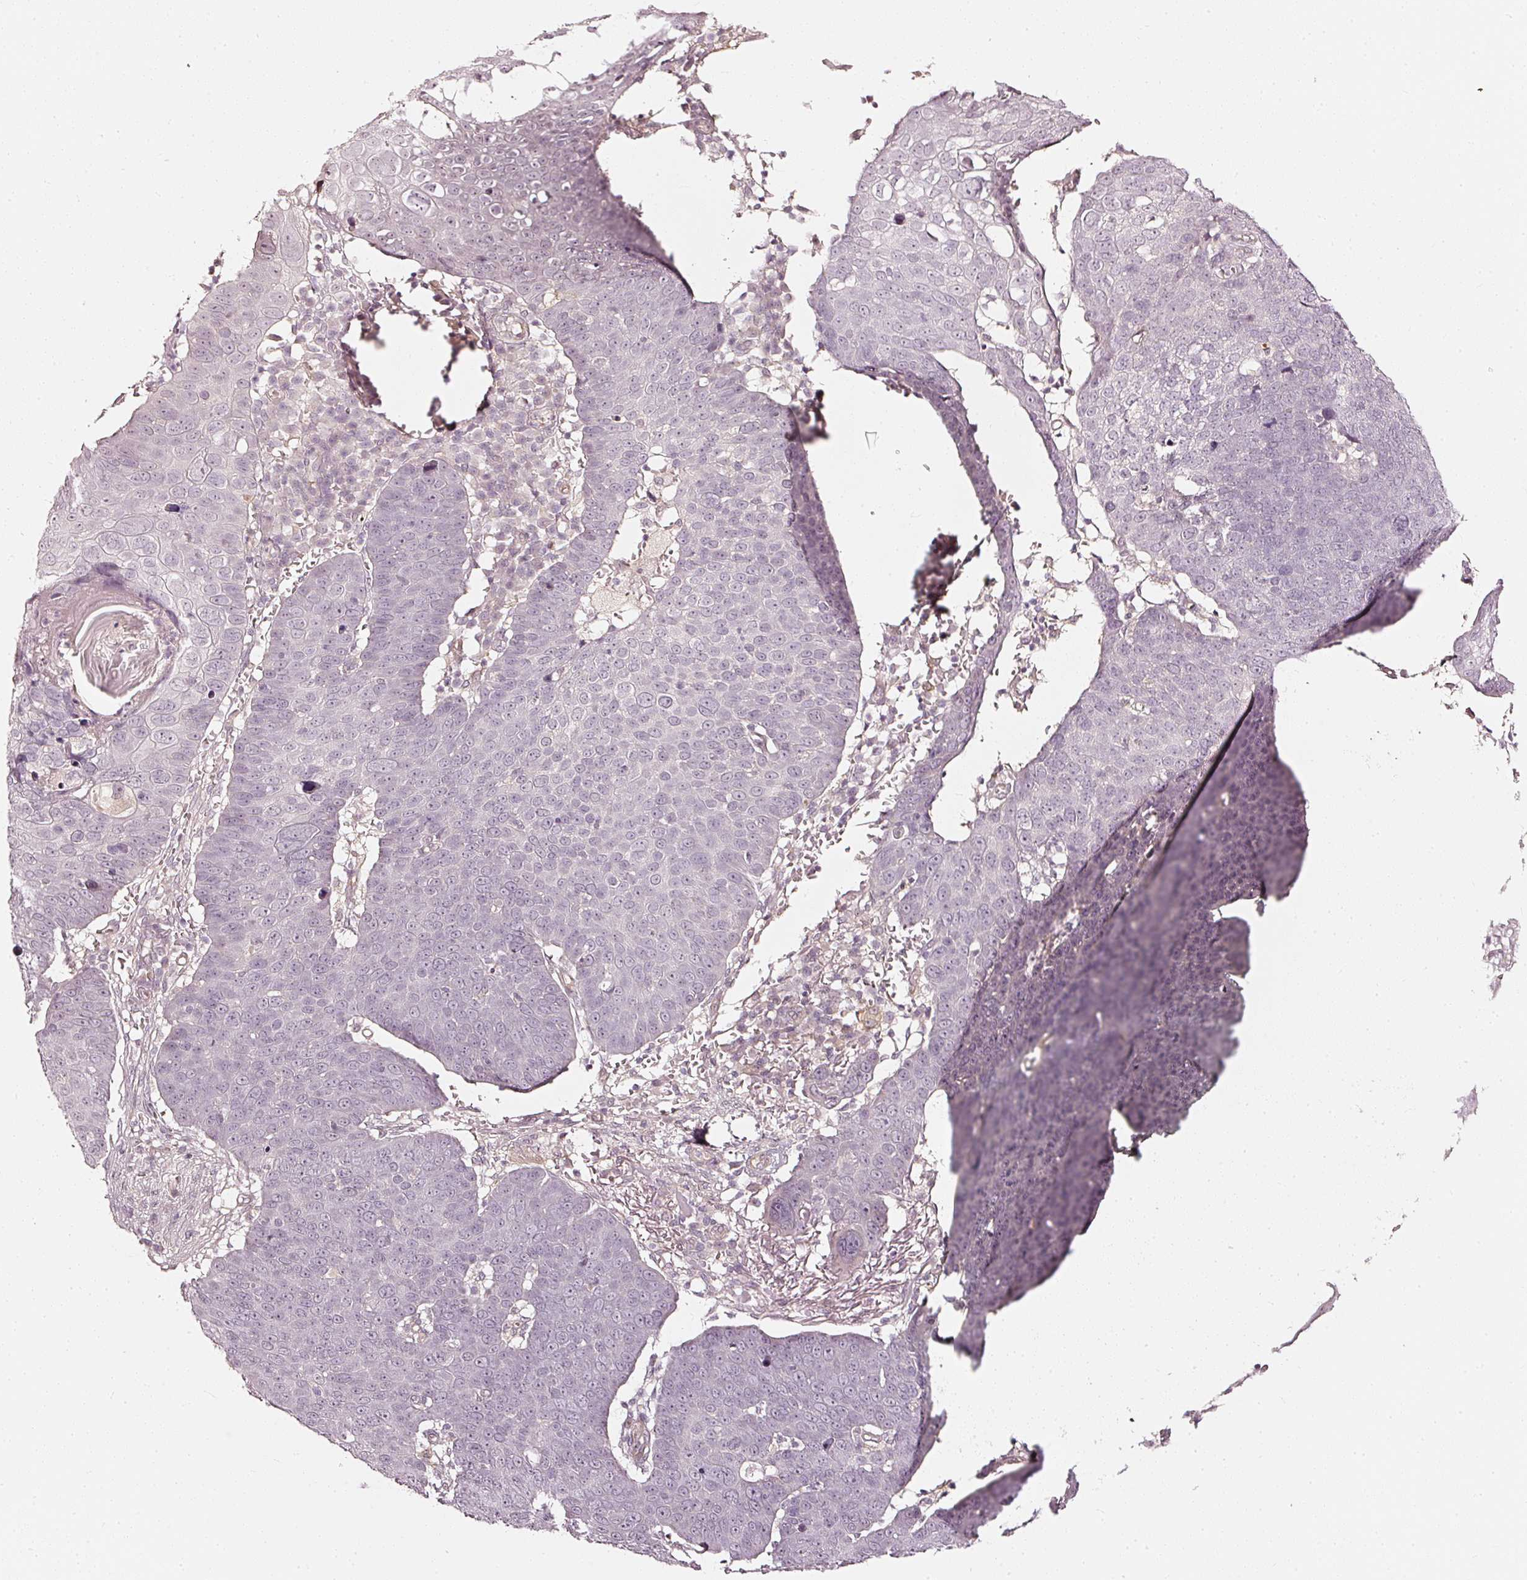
{"staining": {"intensity": "negative", "quantity": "none", "location": "none"}, "tissue": "skin cancer", "cell_type": "Tumor cells", "image_type": "cancer", "snomed": [{"axis": "morphology", "description": "Squamous cell carcinoma, NOS"}, {"axis": "topography", "description": "Skin"}], "caption": "A histopathology image of skin cancer stained for a protein demonstrates no brown staining in tumor cells. (DAB immunohistochemistry (IHC), high magnification).", "gene": "DRD2", "patient": {"sex": "male", "age": 71}}